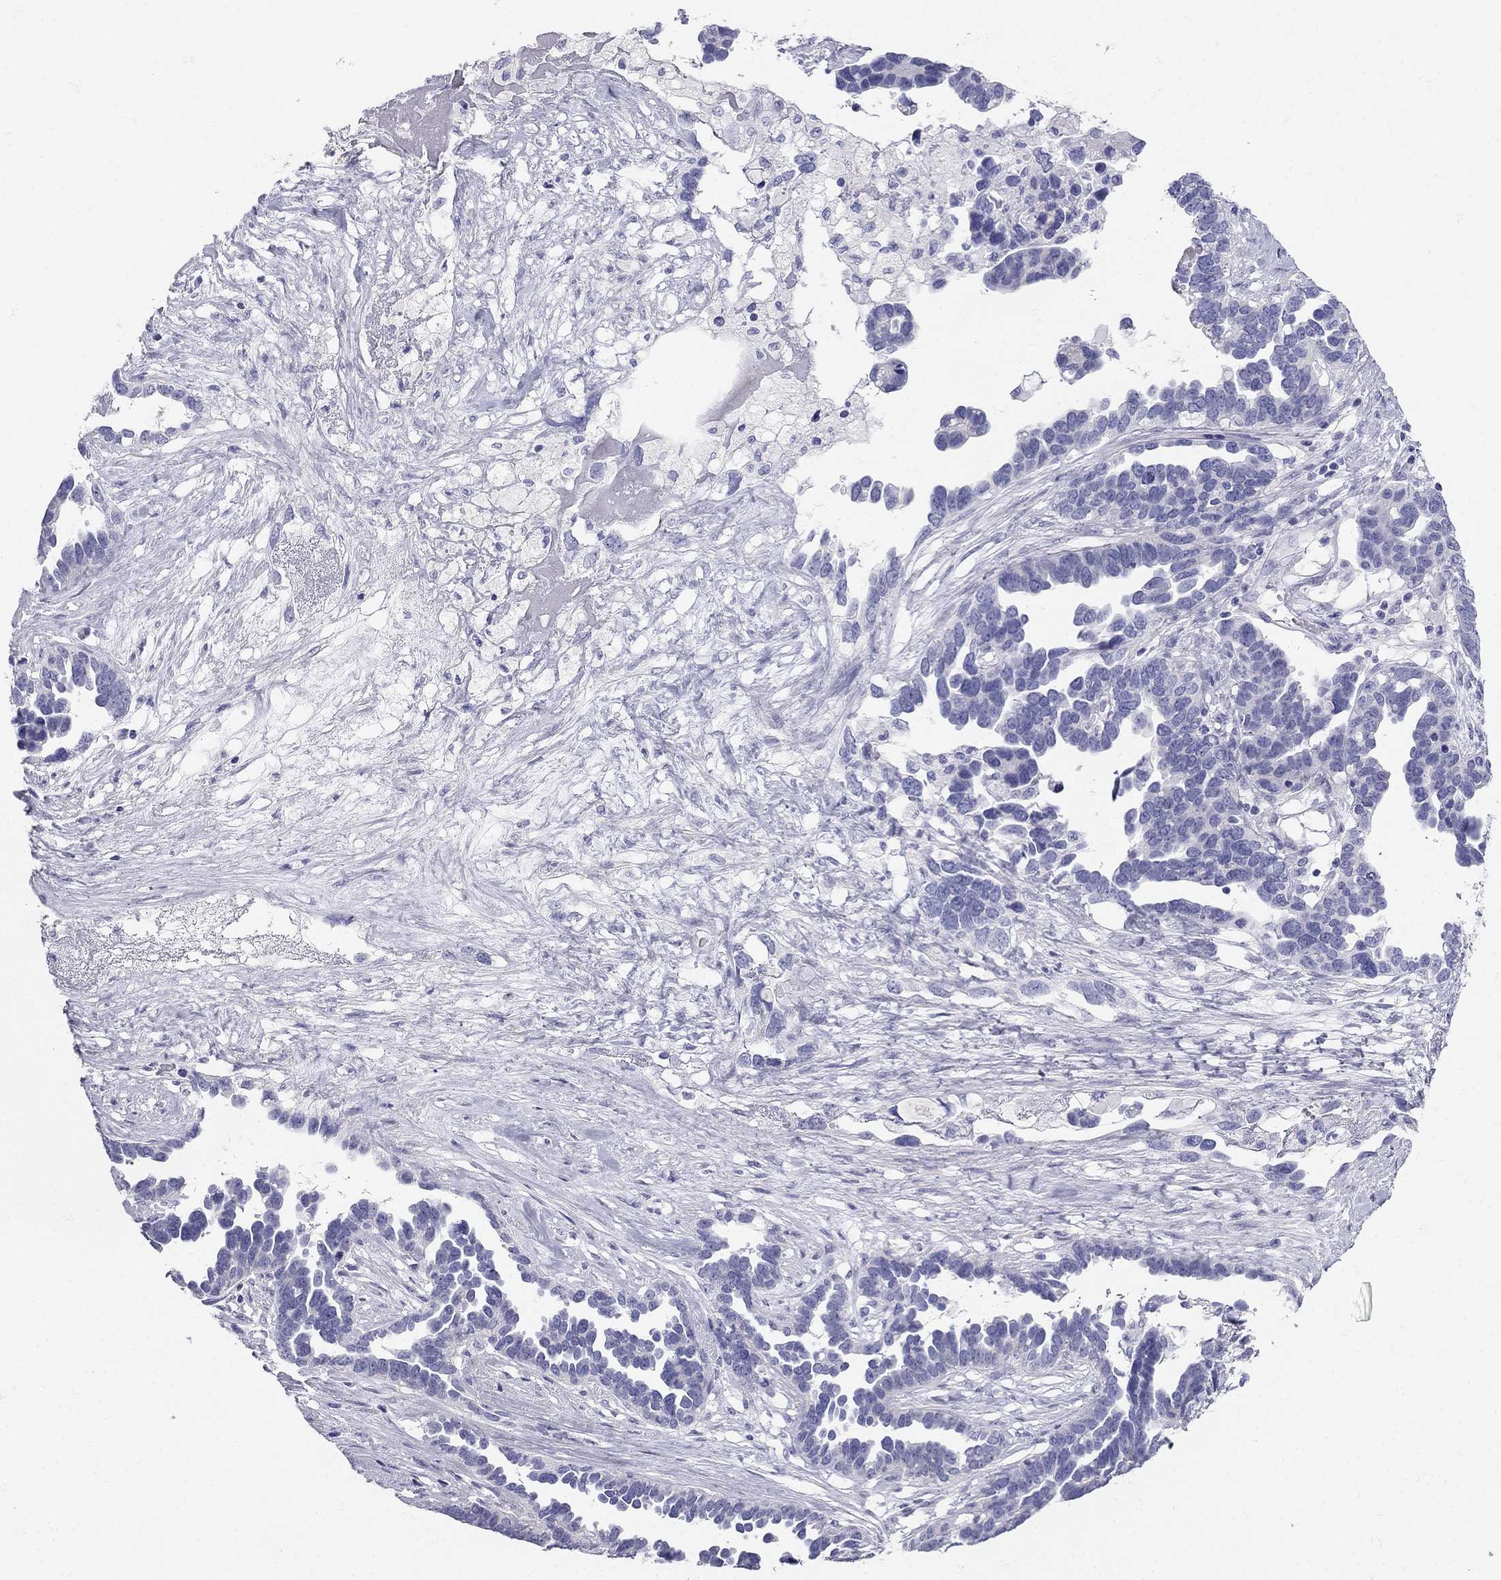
{"staining": {"intensity": "negative", "quantity": "none", "location": "none"}, "tissue": "ovarian cancer", "cell_type": "Tumor cells", "image_type": "cancer", "snomed": [{"axis": "morphology", "description": "Cystadenocarcinoma, serous, NOS"}, {"axis": "topography", "description": "Ovary"}], "caption": "Protein analysis of serous cystadenocarcinoma (ovarian) reveals no significant positivity in tumor cells.", "gene": "RFLNA", "patient": {"sex": "female", "age": 54}}